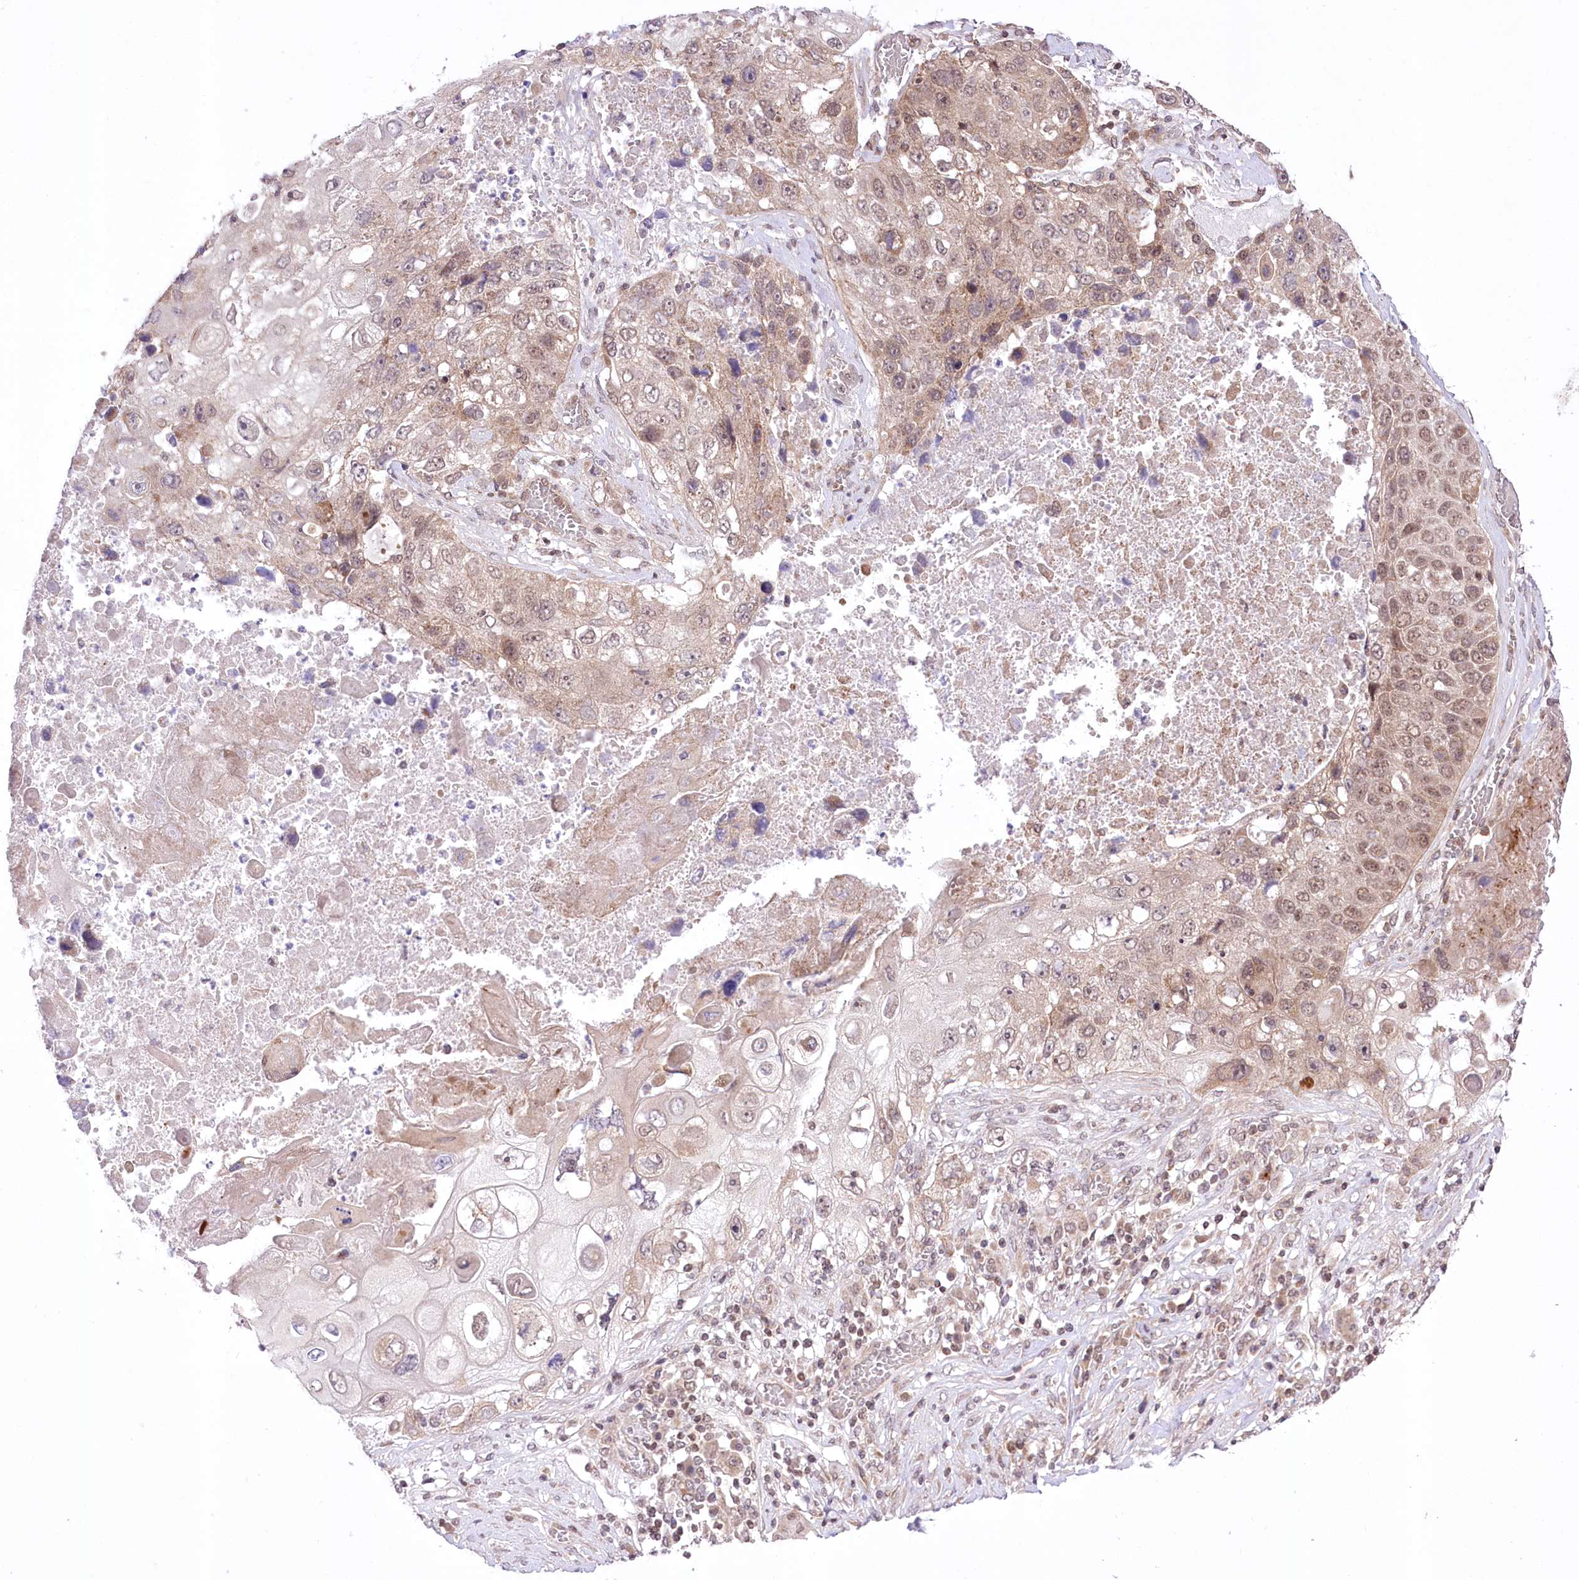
{"staining": {"intensity": "moderate", "quantity": ">75%", "location": "cytoplasmic/membranous,nuclear"}, "tissue": "lung cancer", "cell_type": "Tumor cells", "image_type": "cancer", "snomed": [{"axis": "morphology", "description": "Squamous cell carcinoma, NOS"}, {"axis": "topography", "description": "Lung"}], "caption": "This is an image of immunohistochemistry (IHC) staining of lung squamous cell carcinoma, which shows moderate staining in the cytoplasmic/membranous and nuclear of tumor cells.", "gene": "ZMAT2", "patient": {"sex": "male", "age": 61}}